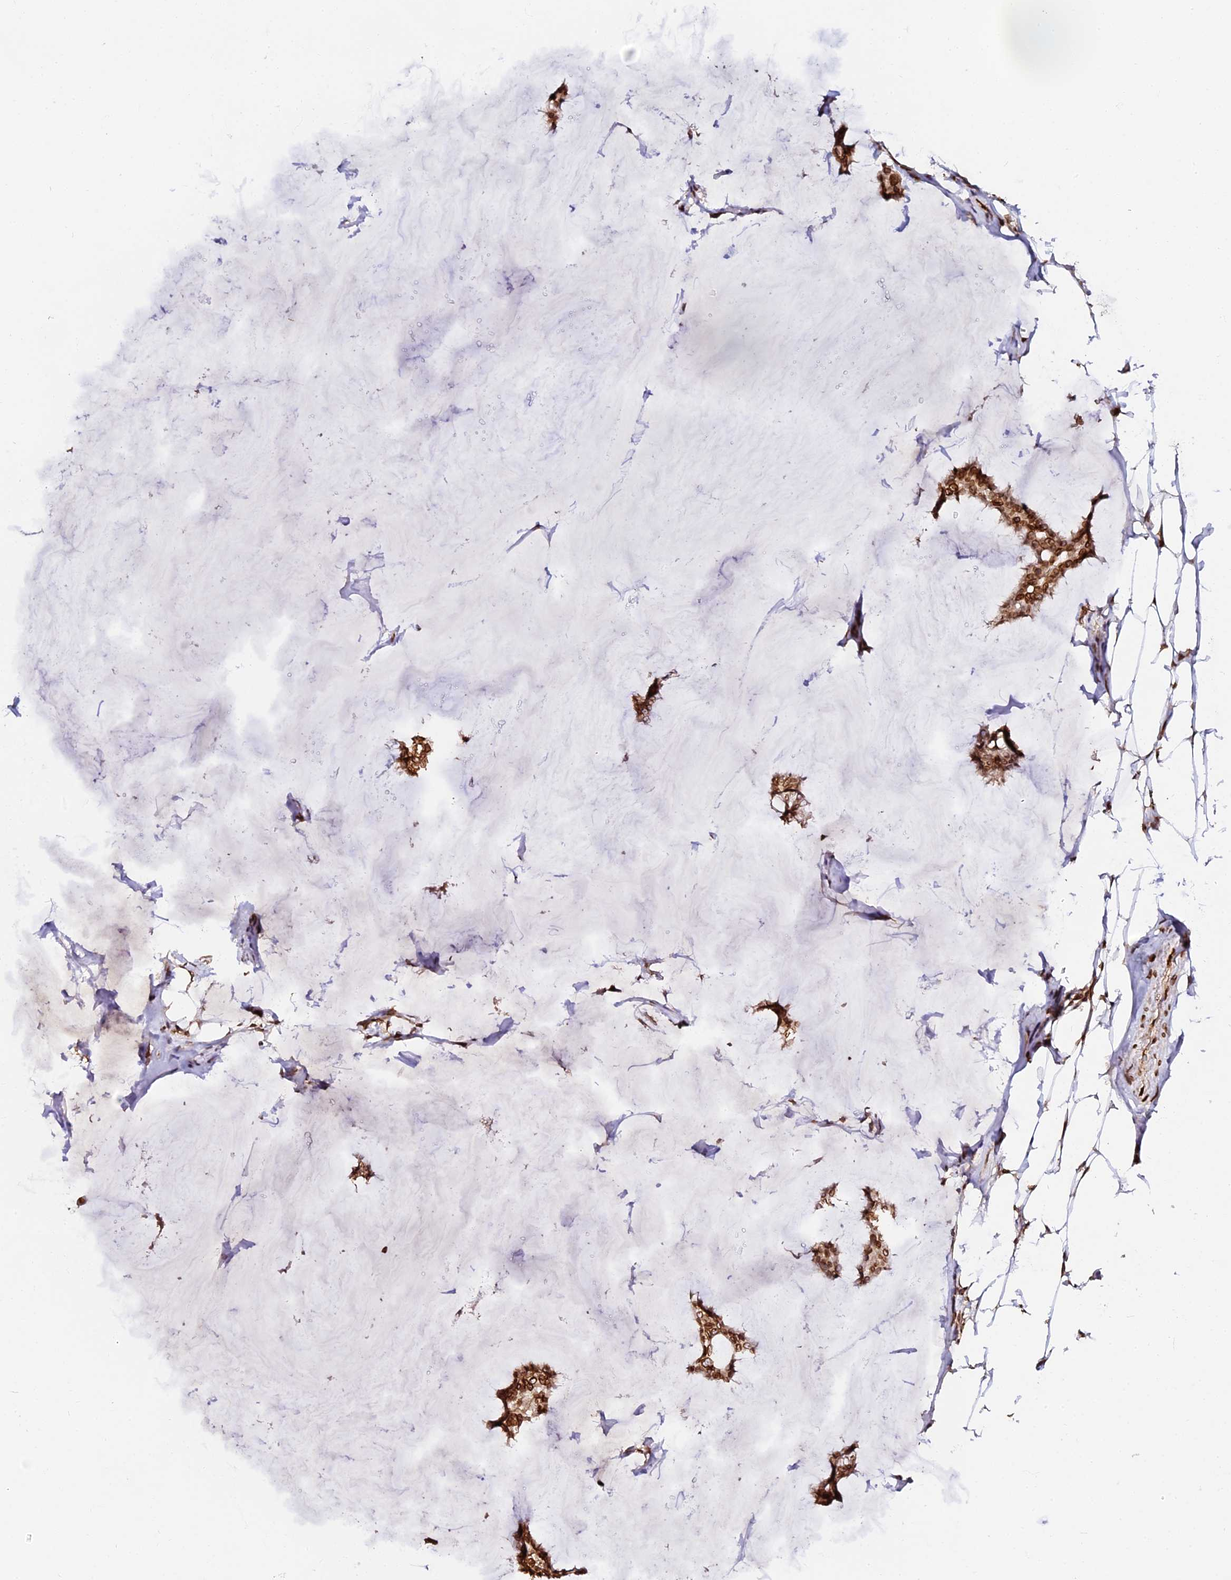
{"staining": {"intensity": "strong", "quantity": ">75%", "location": "cytoplasmic/membranous,nuclear"}, "tissue": "breast cancer", "cell_type": "Tumor cells", "image_type": "cancer", "snomed": [{"axis": "morphology", "description": "Duct carcinoma"}, {"axis": "topography", "description": "Breast"}], "caption": "Tumor cells demonstrate strong cytoplasmic/membranous and nuclear expression in about >75% of cells in invasive ductal carcinoma (breast).", "gene": "ANAPC5", "patient": {"sex": "female", "age": 93}}